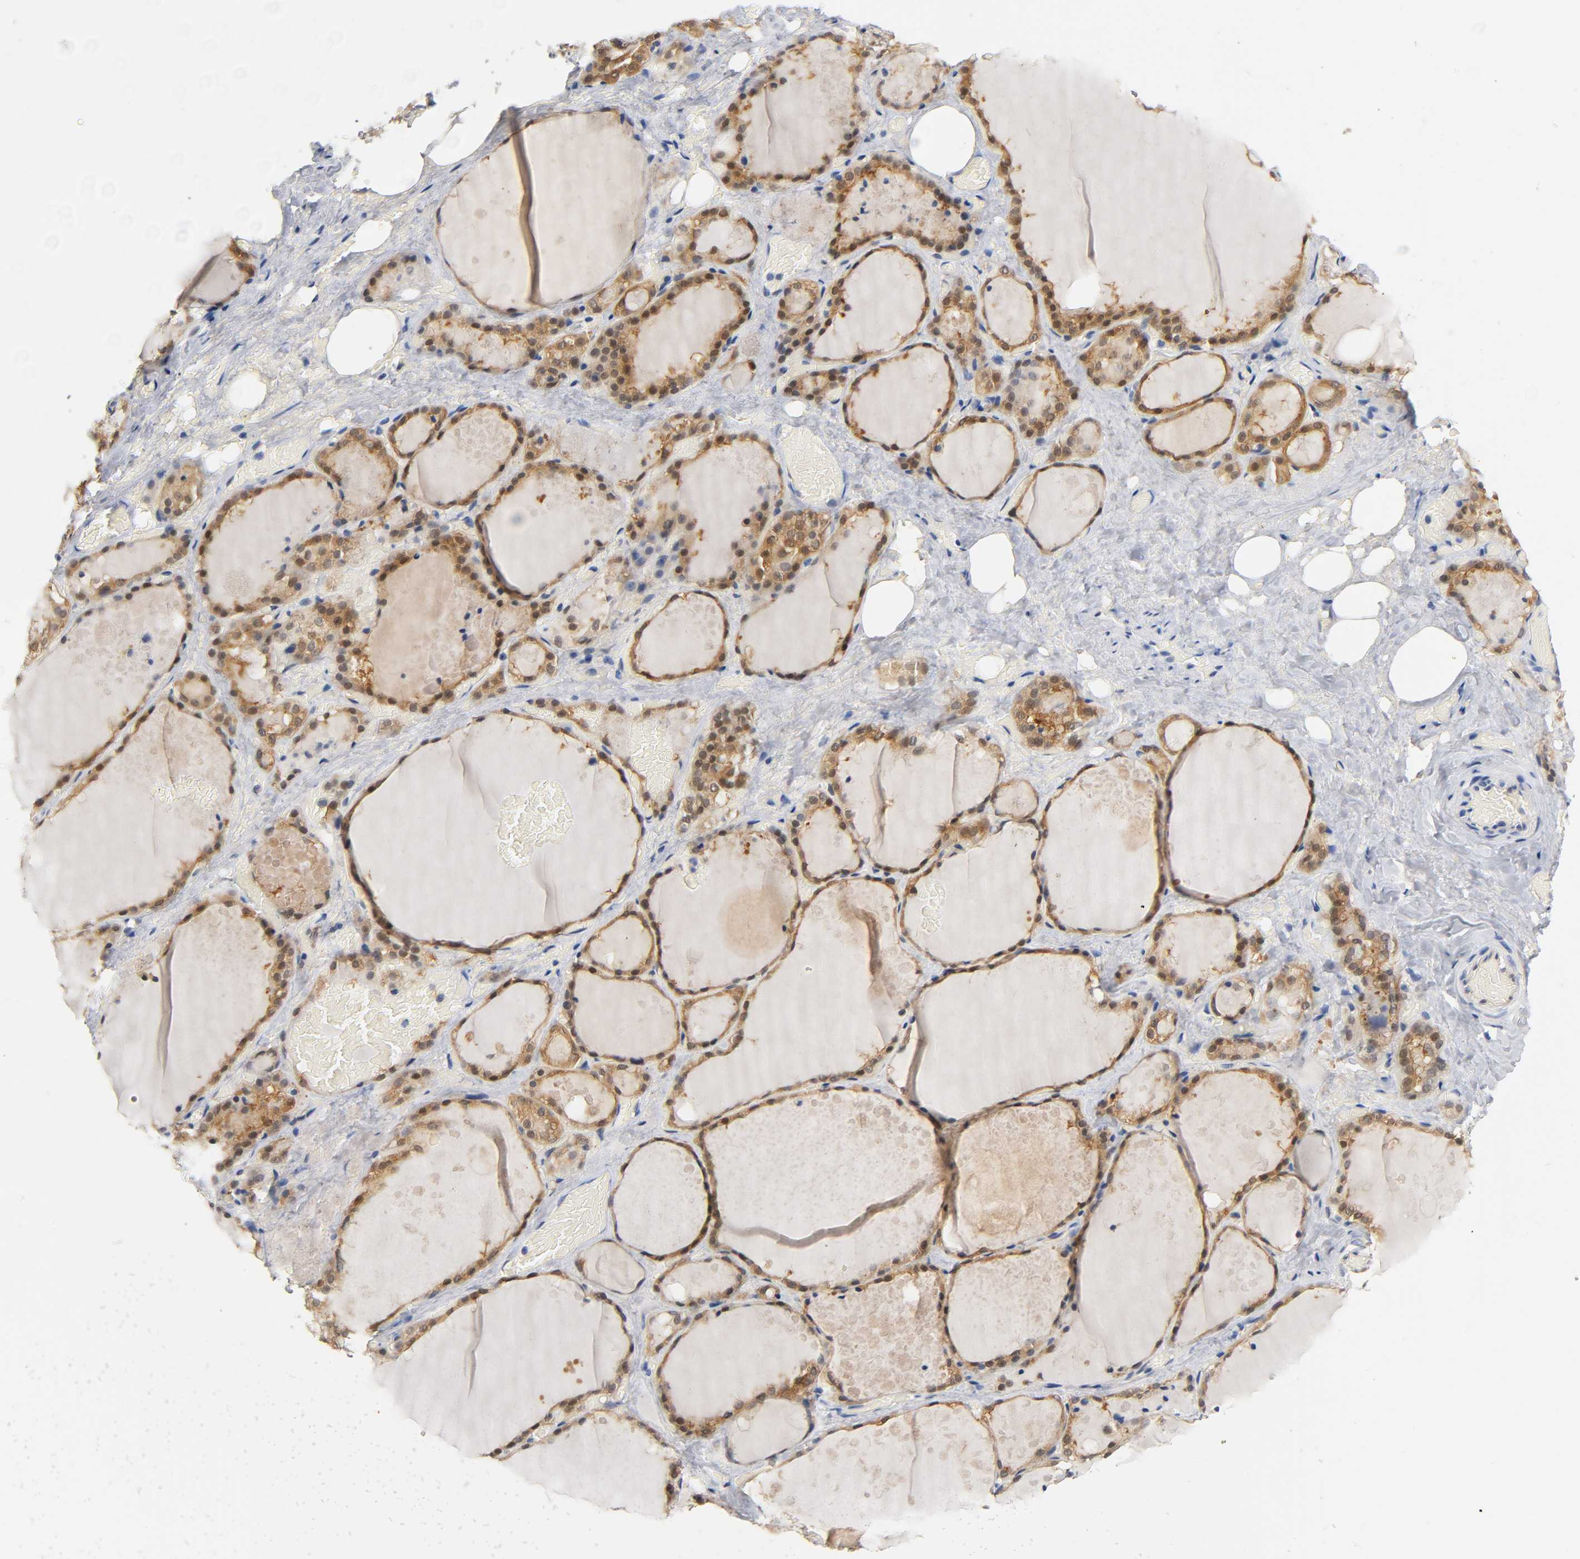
{"staining": {"intensity": "moderate", "quantity": ">75%", "location": "cytoplasmic/membranous,nuclear"}, "tissue": "thyroid gland", "cell_type": "Glandular cells", "image_type": "normal", "snomed": [{"axis": "morphology", "description": "Normal tissue, NOS"}, {"axis": "topography", "description": "Thyroid gland"}], "caption": "Moderate cytoplasmic/membranous,nuclear staining for a protein is identified in about >75% of glandular cells of benign thyroid gland using immunohistochemistry.", "gene": "FYN", "patient": {"sex": "male", "age": 61}}